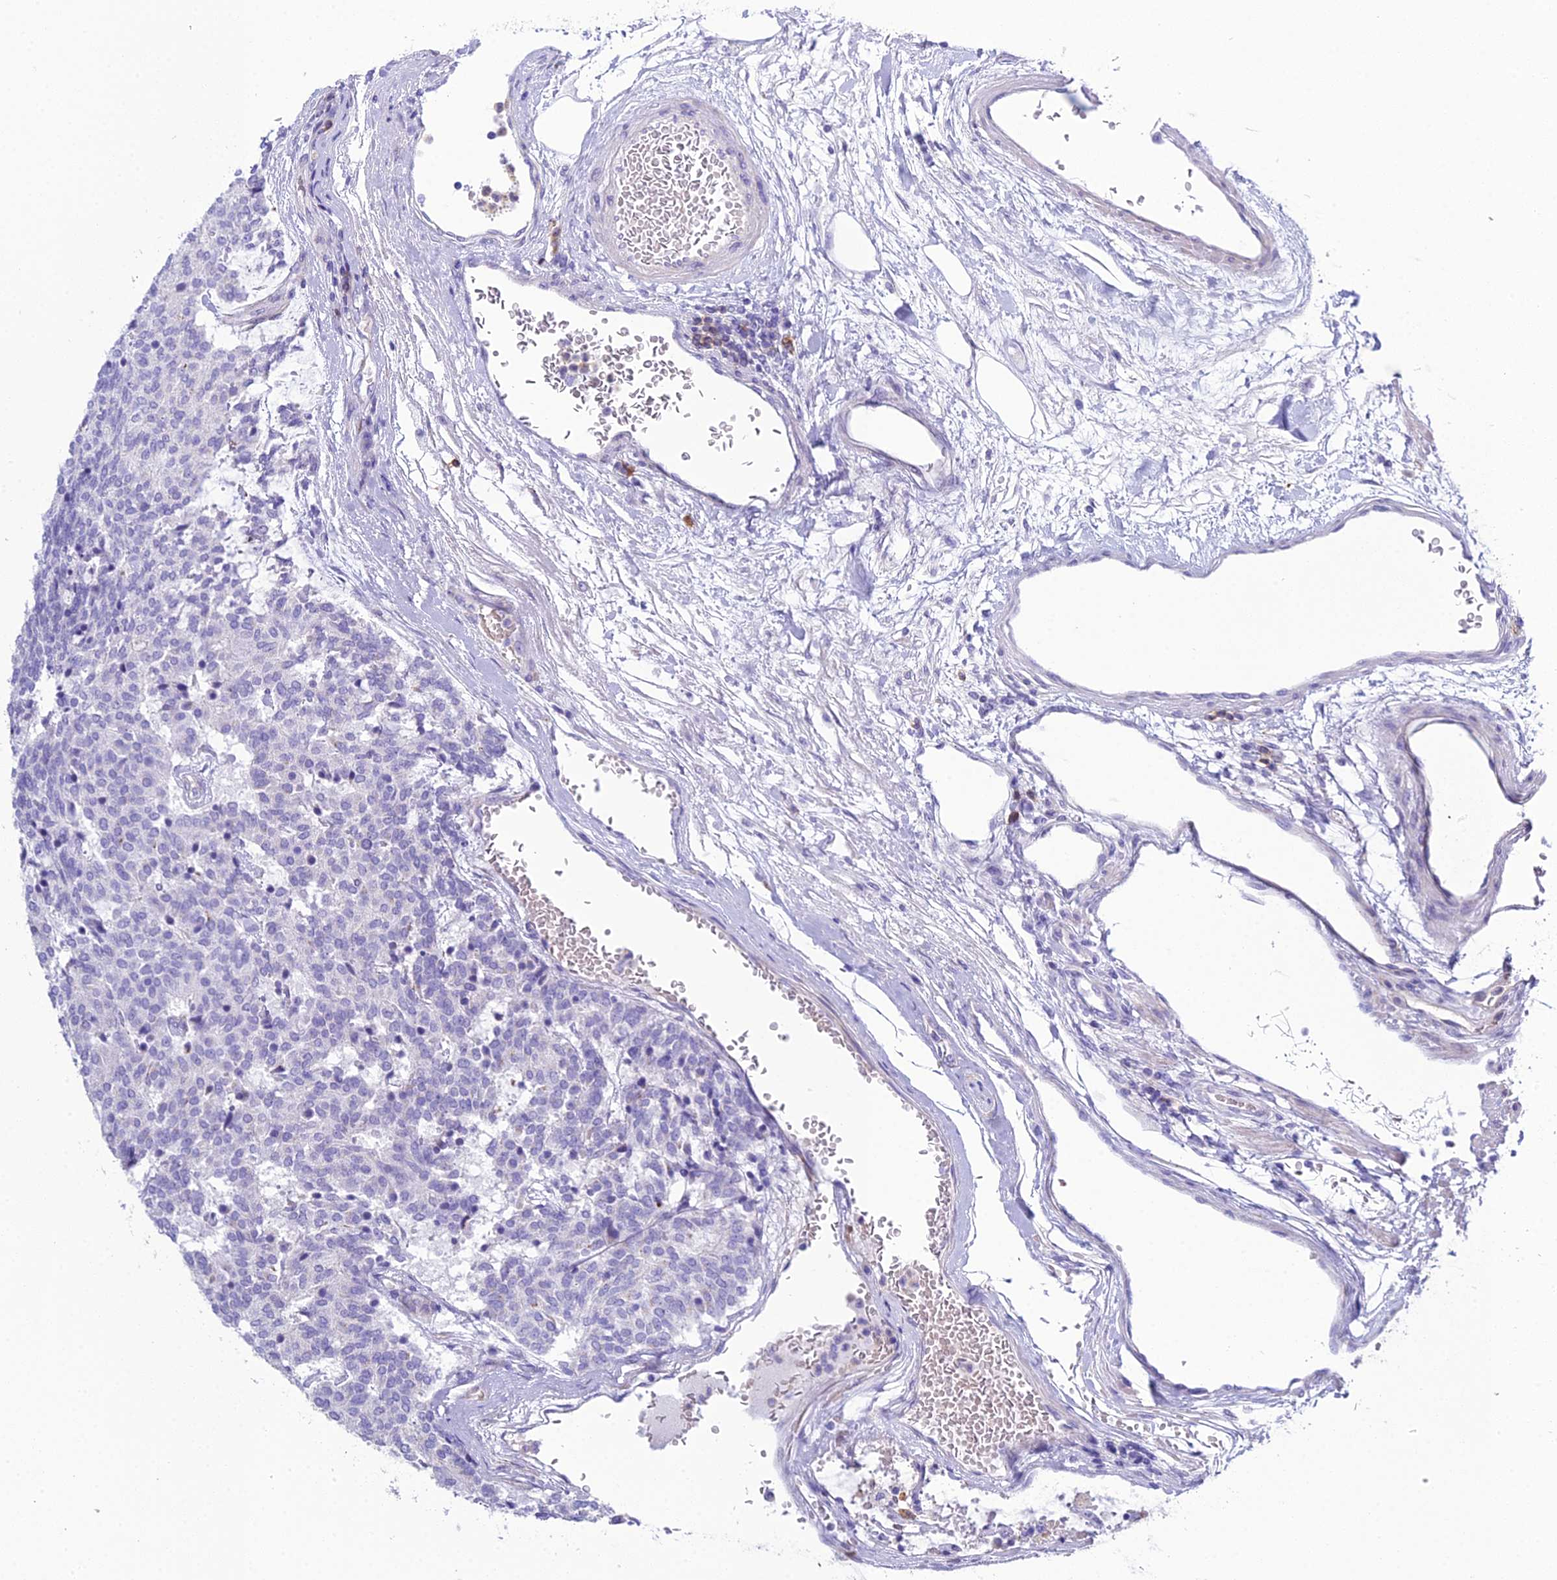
{"staining": {"intensity": "negative", "quantity": "none", "location": "none"}, "tissue": "carcinoid", "cell_type": "Tumor cells", "image_type": "cancer", "snomed": [{"axis": "morphology", "description": "Carcinoid, malignant, NOS"}, {"axis": "topography", "description": "Pancreas"}], "caption": "A high-resolution histopathology image shows immunohistochemistry (IHC) staining of carcinoid (malignant), which displays no significant expression in tumor cells.", "gene": "OR1Q1", "patient": {"sex": "female", "age": 54}}